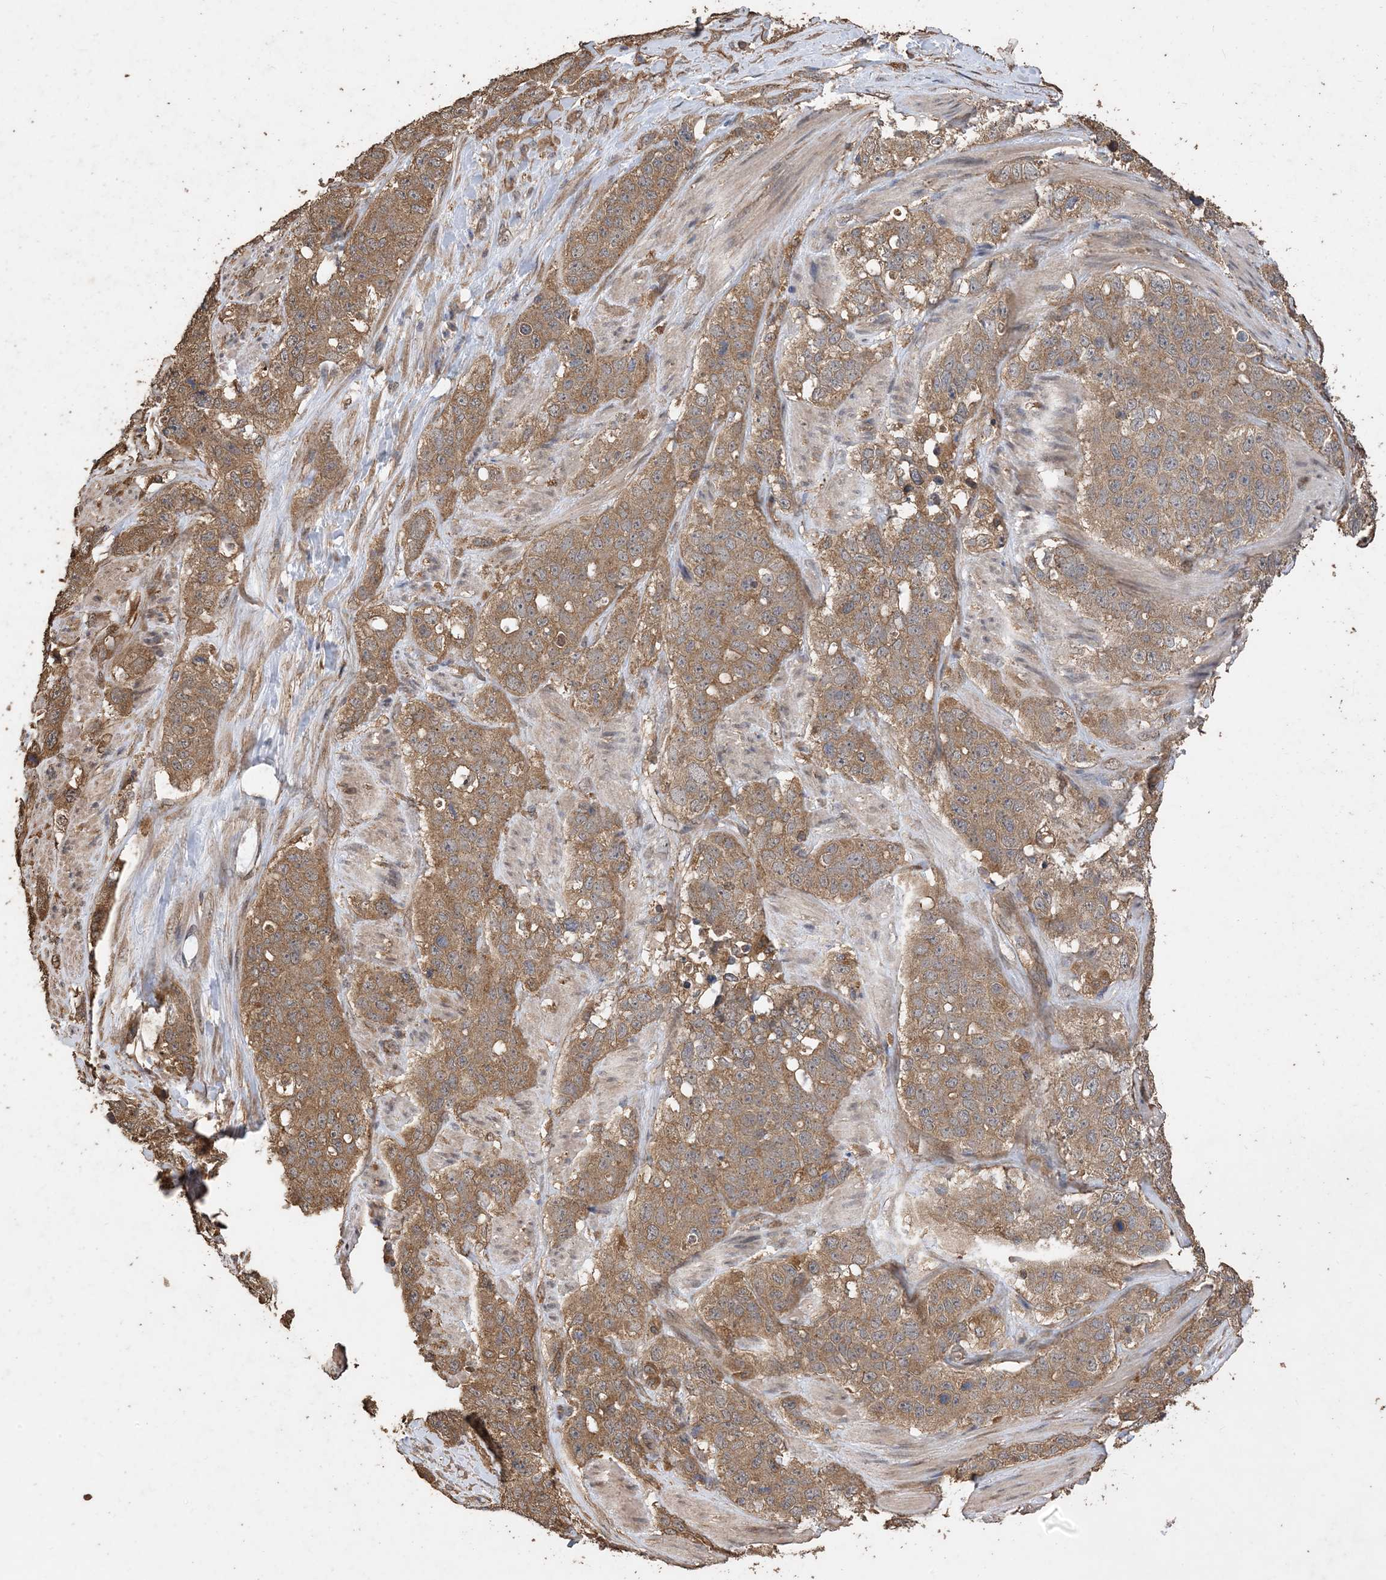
{"staining": {"intensity": "moderate", "quantity": ">75%", "location": "cytoplasmic/membranous"}, "tissue": "stomach cancer", "cell_type": "Tumor cells", "image_type": "cancer", "snomed": [{"axis": "morphology", "description": "Adenocarcinoma, NOS"}, {"axis": "topography", "description": "Stomach"}], "caption": "Immunohistochemical staining of human stomach adenocarcinoma reveals medium levels of moderate cytoplasmic/membranous protein positivity in about >75% of tumor cells. (DAB IHC, brown staining for protein, blue staining for nuclei).", "gene": "ZKSCAN5", "patient": {"sex": "male", "age": 48}}